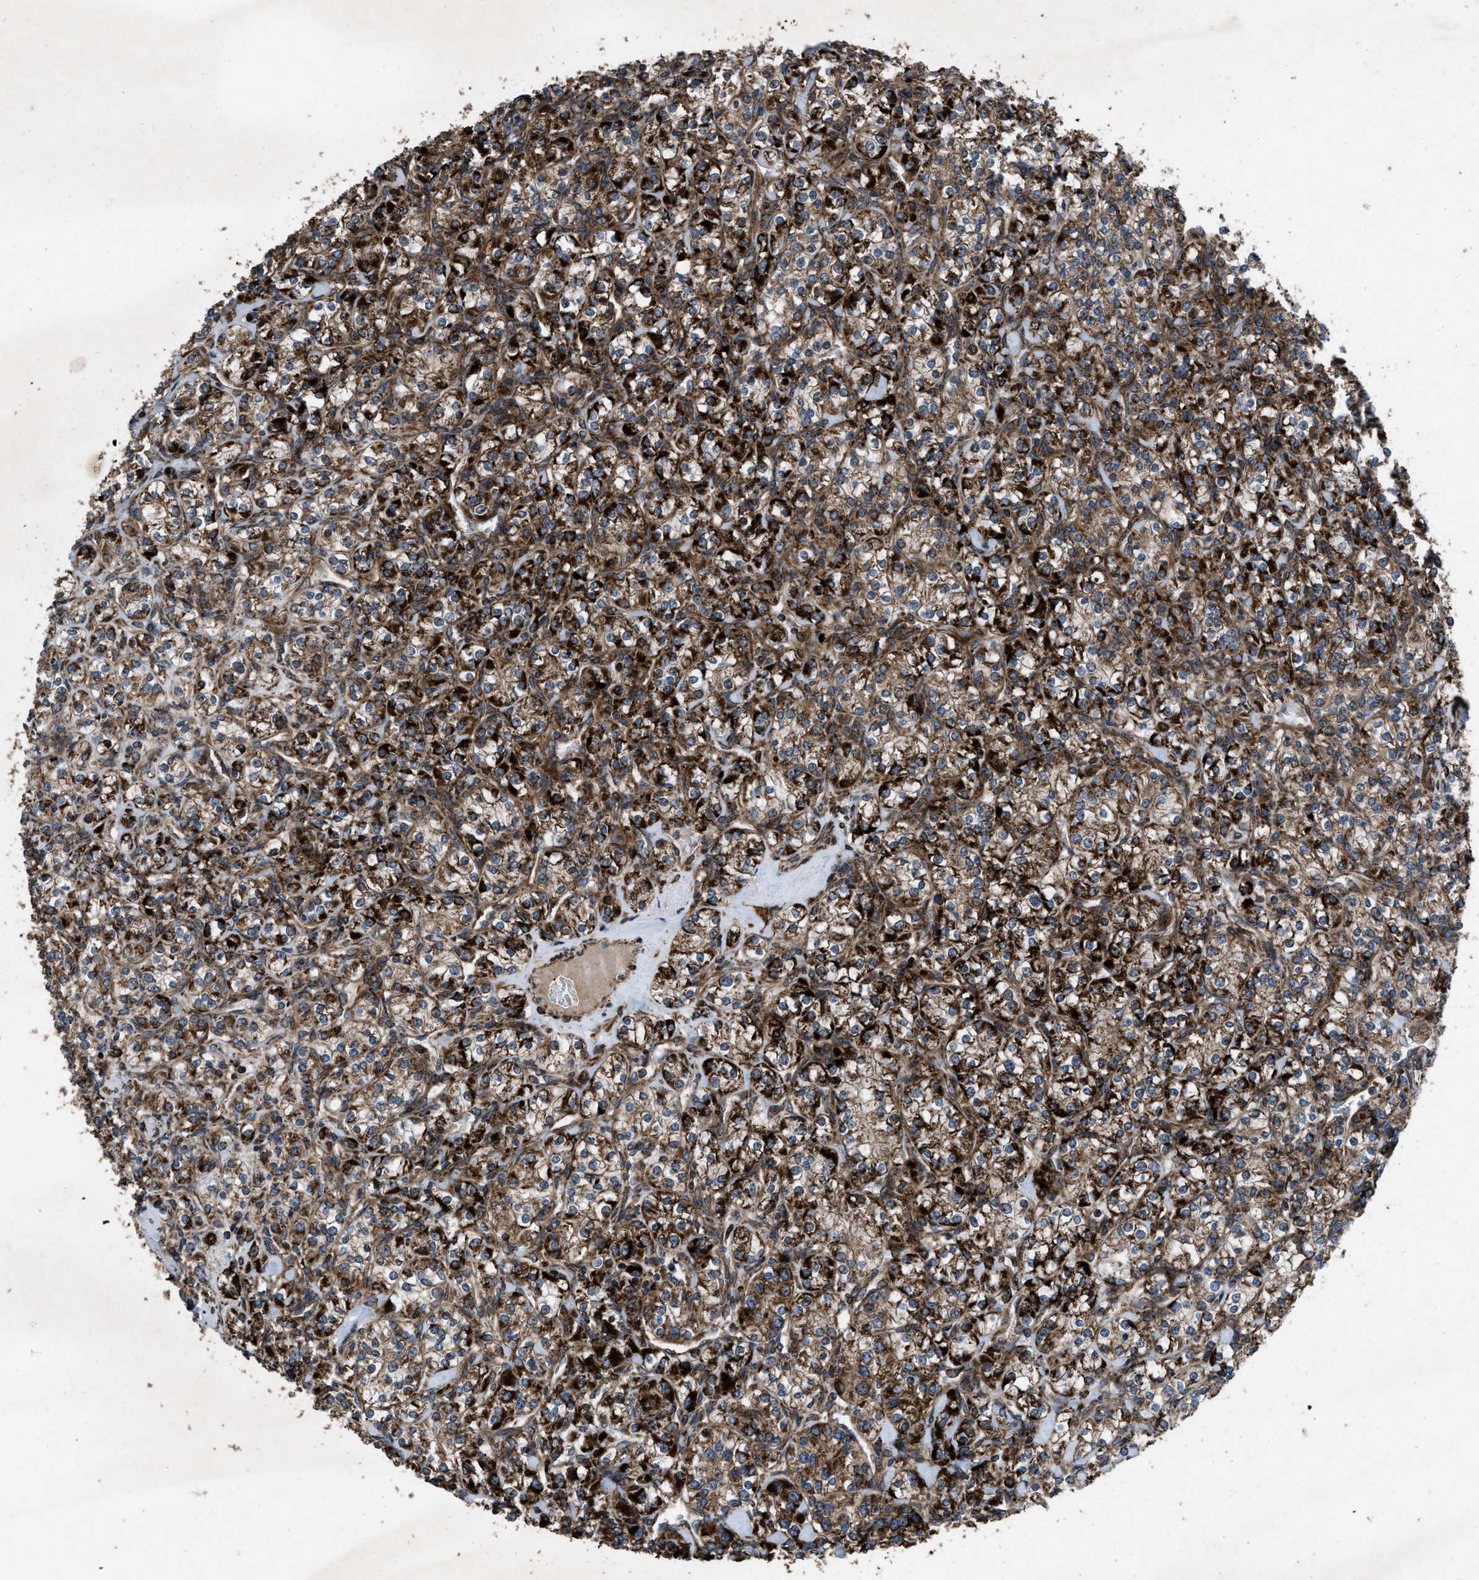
{"staining": {"intensity": "strong", "quantity": ">75%", "location": "cytoplasmic/membranous"}, "tissue": "renal cancer", "cell_type": "Tumor cells", "image_type": "cancer", "snomed": [{"axis": "morphology", "description": "Adenocarcinoma, NOS"}, {"axis": "topography", "description": "Kidney"}], "caption": "The histopathology image shows staining of renal cancer, revealing strong cytoplasmic/membranous protein staining (brown color) within tumor cells.", "gene": "PER3", "patient": {"sex": "male", "age": 77}}